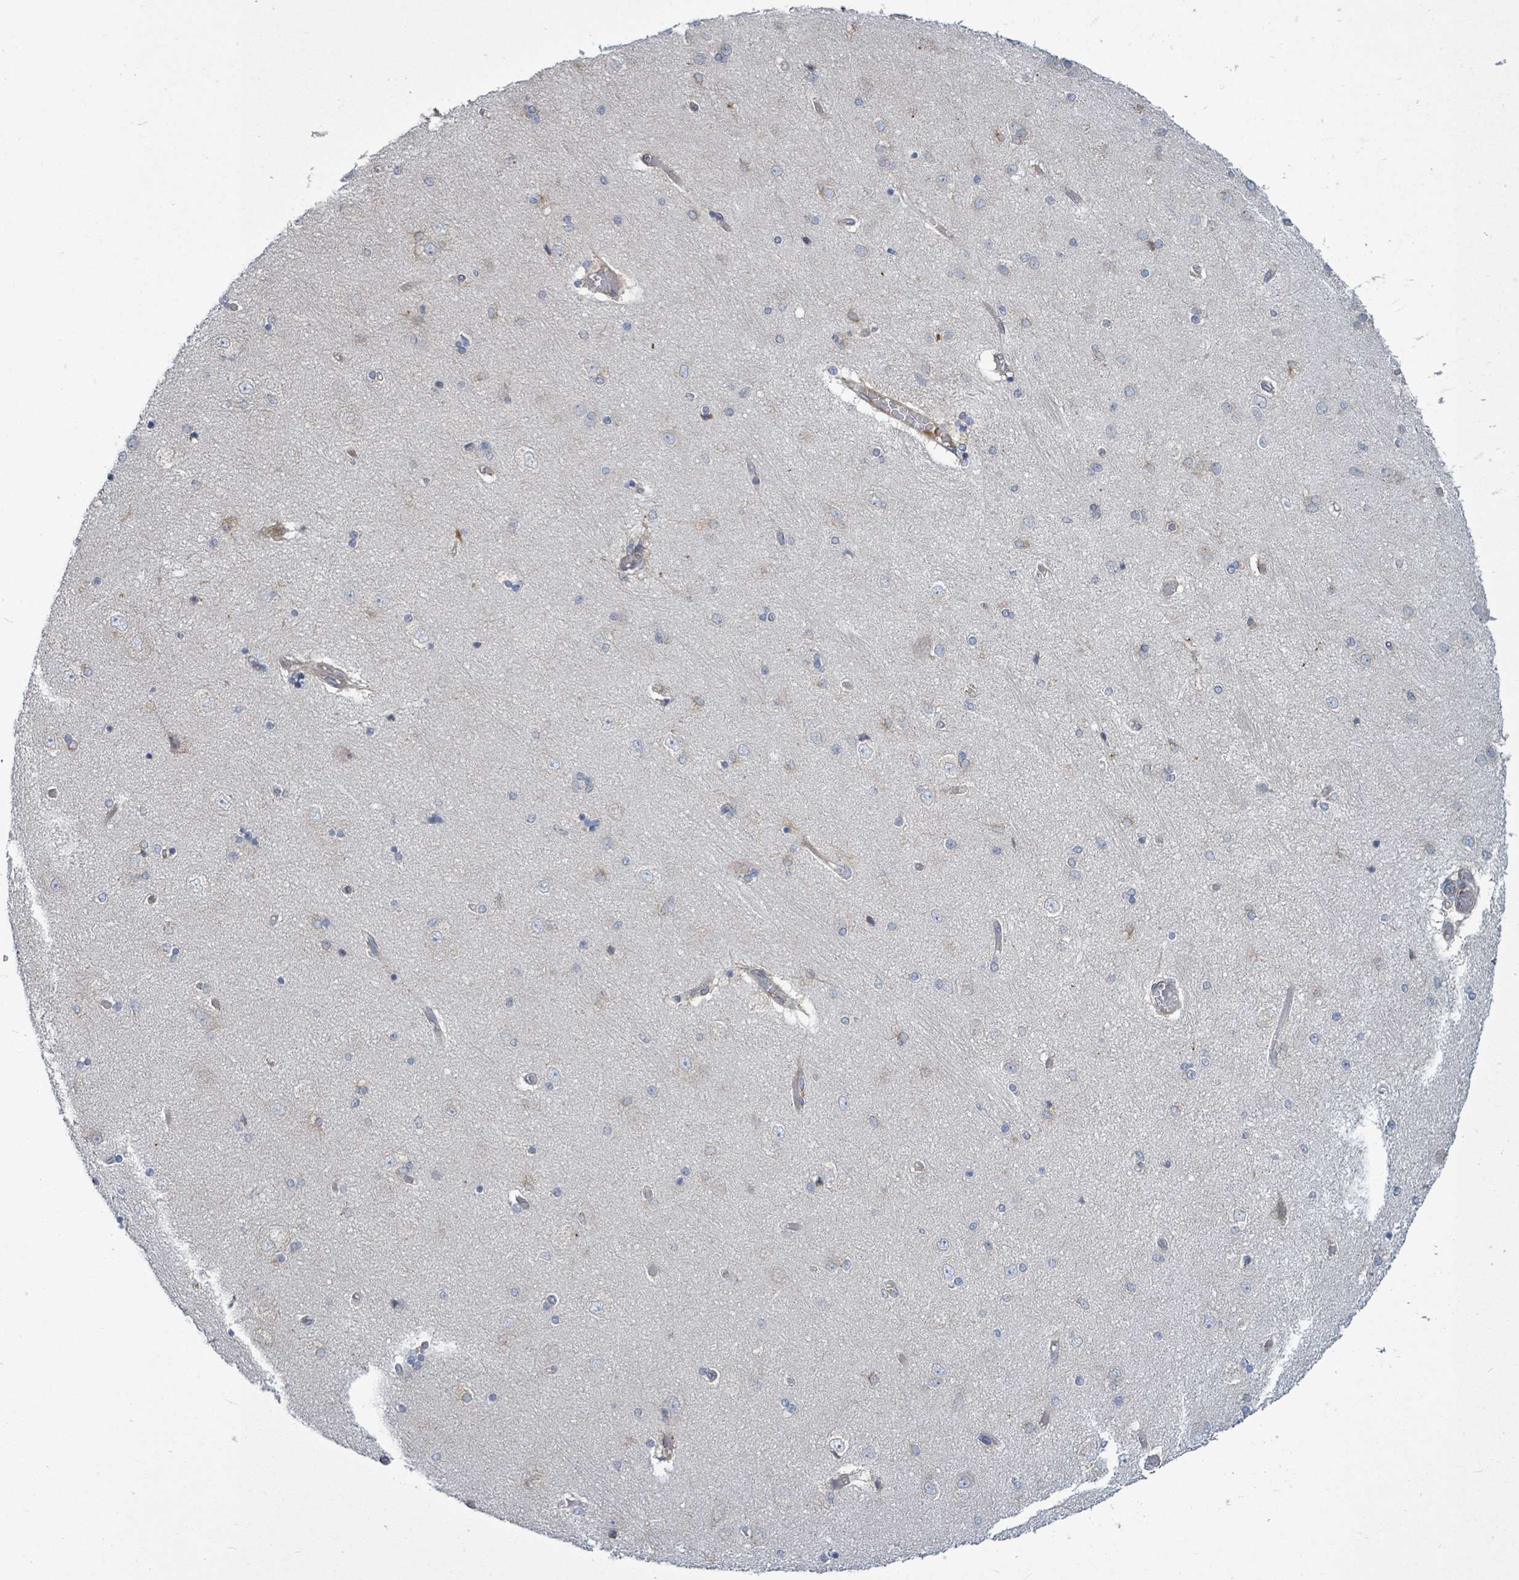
{"staining": {"intensity": "negative", "quantity": "none", "location": "none"}, "tissue": "hippocampus", "cell_type": "Glial cells", "image_type": "normal", "snomed": [{"axis": "morphology", "description": "Normal tissue, NOS"}, {"axis": "topography", "description": "Hippocampus"}], "caption": "This is a image of immunohistochemistry staining of unremarkable hippocampus, which shows no expression in glial cells. (DAB (3,3'-diaminobenzidine) immunohistochemistry, high magnification).", "gene": "SIRPB1", "patient": {"sex": "female", "age": 54}}